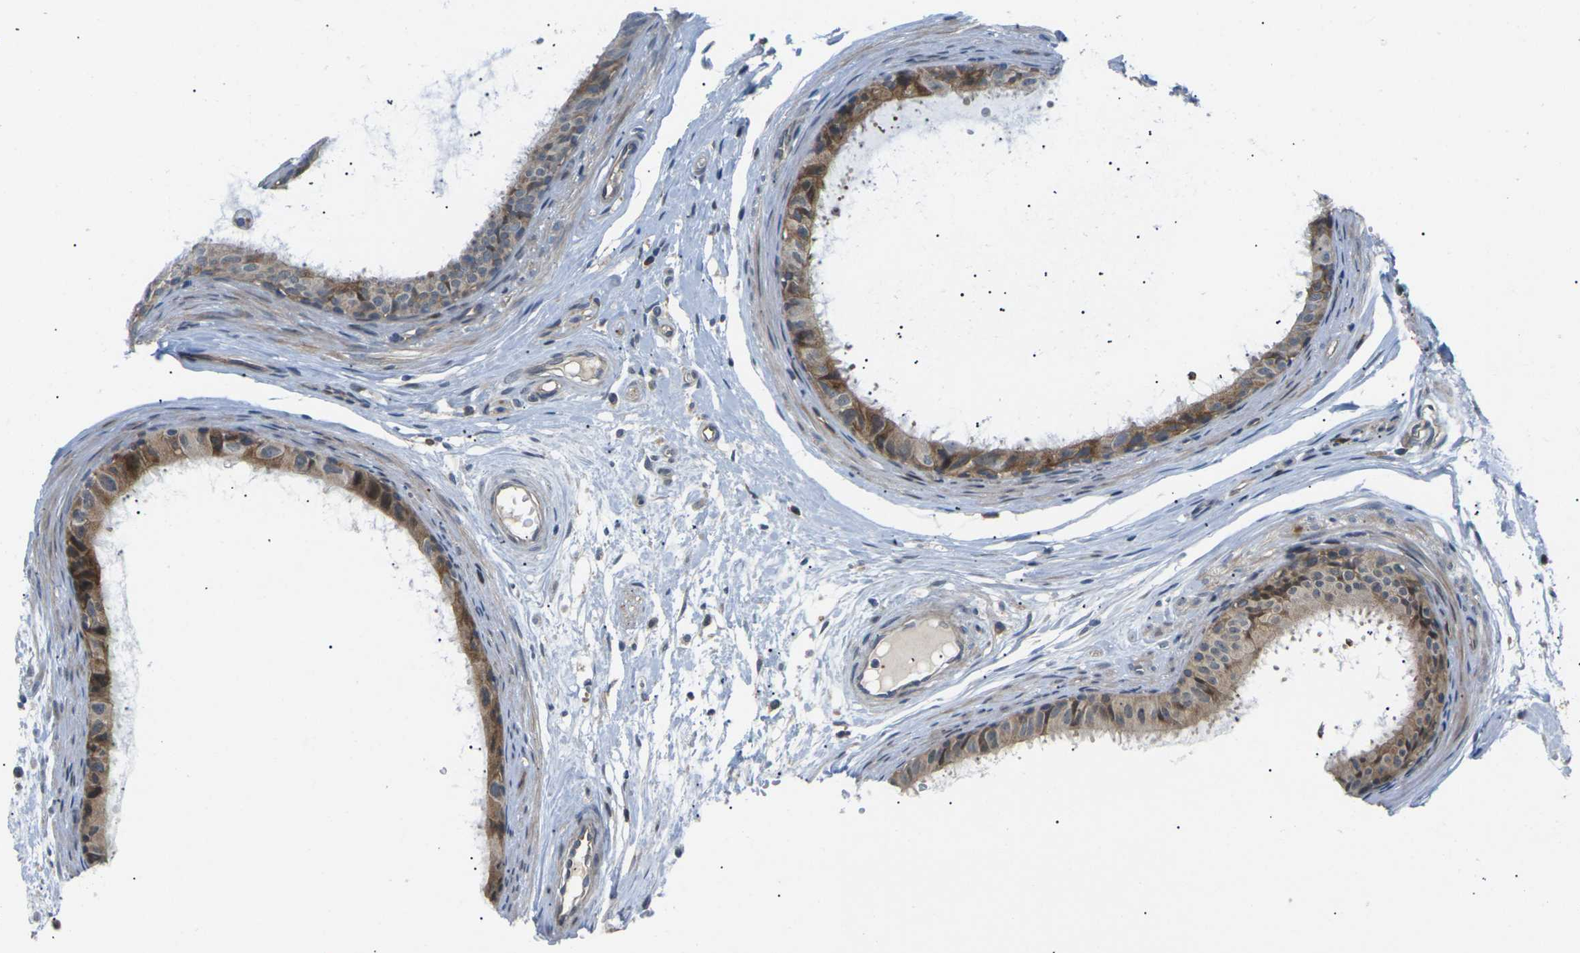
{"staining": {"intensity": "moderate", "quantity": "25%-75%", "location": "cytoplasmic/membranous"}, "tissue": "epididymis", "cell_type": "Glandular cells", "image_type": "normal", "snomed": [{"axis": "morphology", "description": "Normal tissue, NOS"}, {"axis": "morphology", "description": "Inflammation, NOS"}, {"axis": "topography", "description": "Epididymis"}], "caption": "Epididymis was stained to show a protein in brown. There is medium levels of moderate cytoplasmic/membranous positivity in approximately 25%-75% of glandular cells. Nuclei are stained in blue.", "gene": "RPS6KA3", "patient": {"sex": "male", "age": 85}}